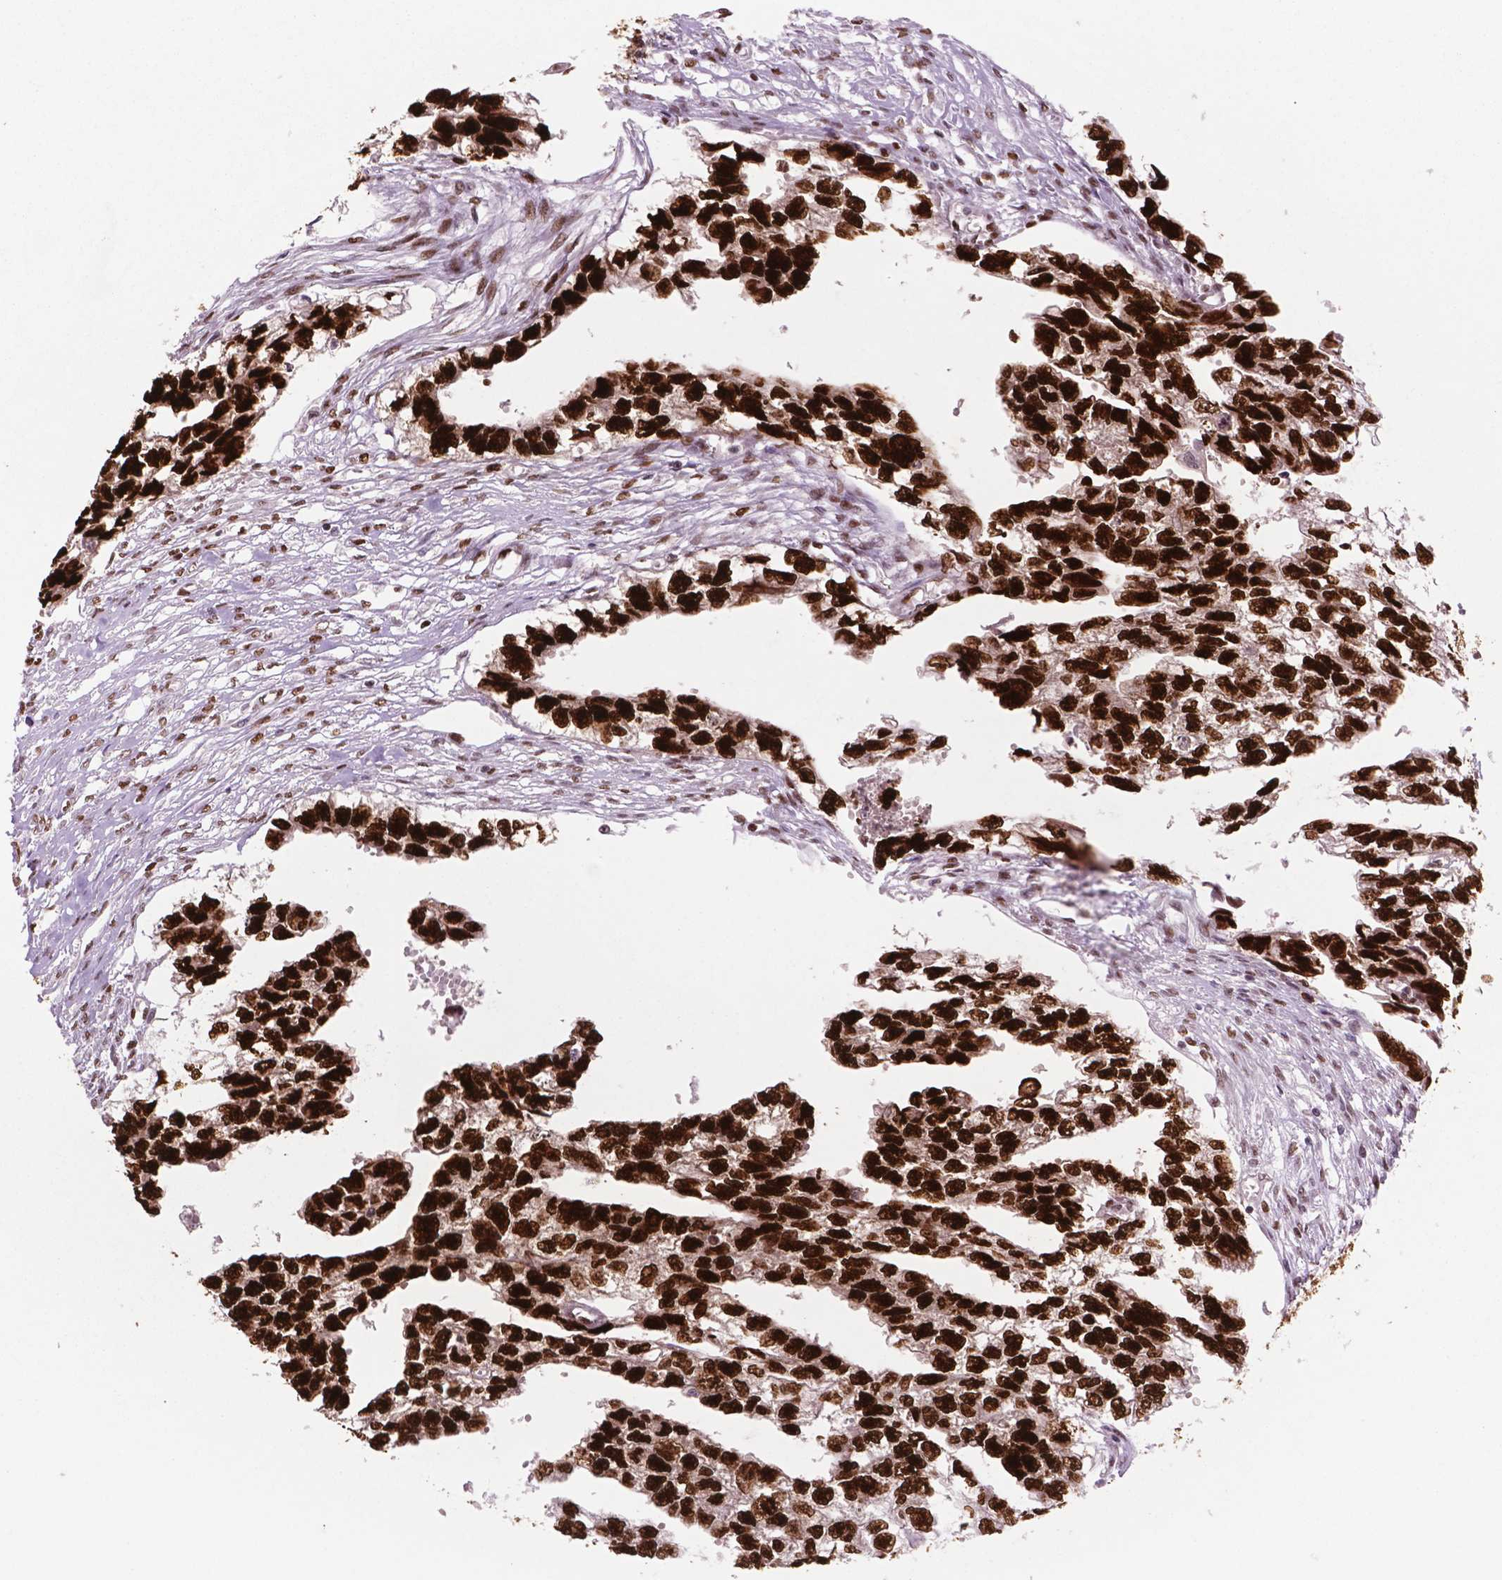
{"staining": {"intensity": "strong", "quantity": ">75%", "location": "nuclear"}, "tissue": "testis cancer", "cell_type": "Tumor cells", "image_type": "cancer", "snomed": [{"axis": "morphology", "description": "Carcinoma, Embryonal, NOS"}, {"axis": "morphology", "description": "Teratoma, malignant, NOS"}, {"axis": "topography", "description": "Testis"}], "caption": "This photomicrograph shows testis cancer stained with immunohistochemistry (IHC) to label a protein in brown. The nuclear of tumor cells show strong positivity for the protein. Nuclei are counter-stained blue.", "gene": "MSH6", "patient": {"sex": "male", "age": 44}}